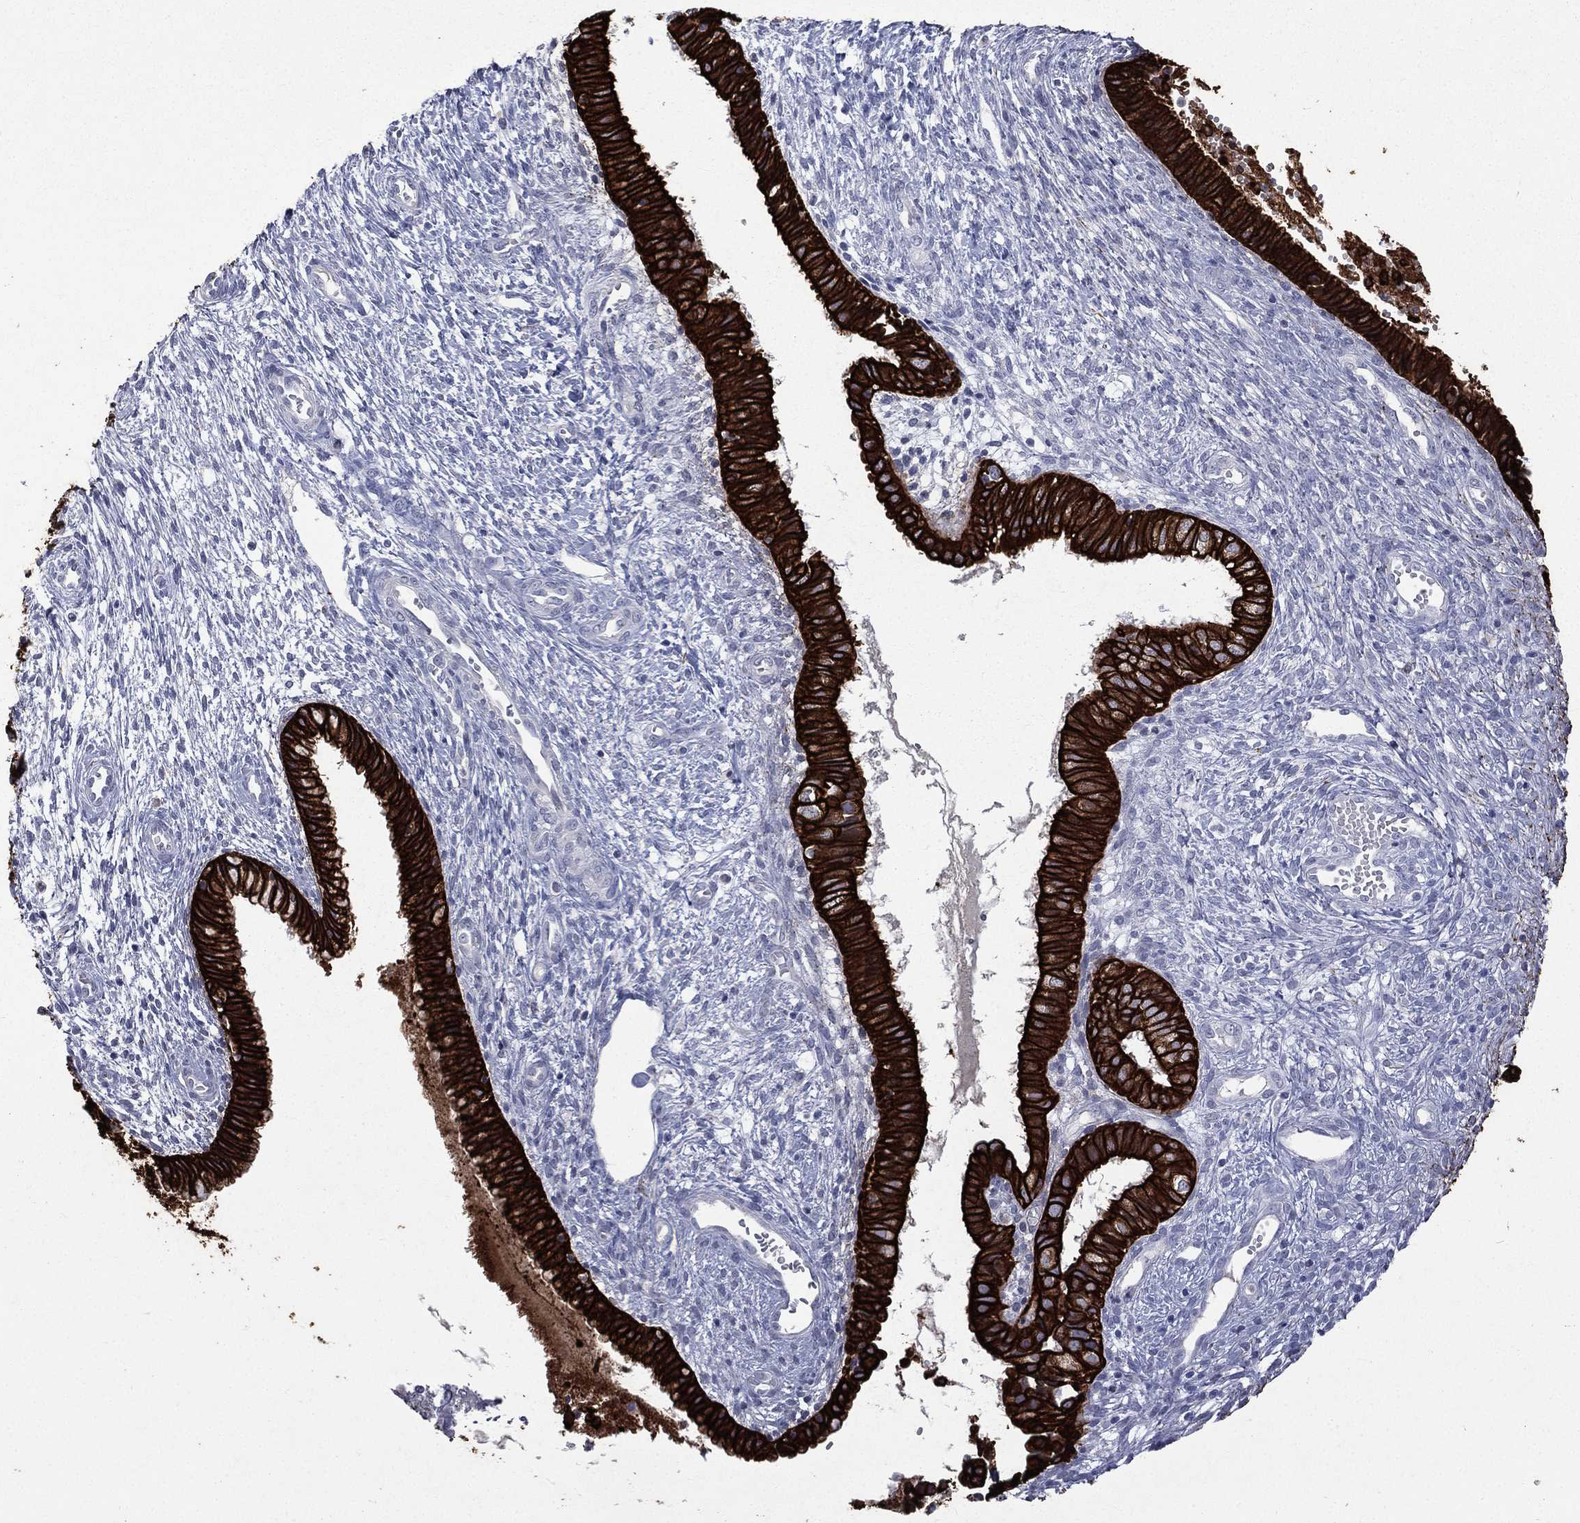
{"staining": {"intensity": "strong", "quantity": ">75%", "location": "cytoplasmic/membranous"}, "tissue": "cervical cancer", "cell_type": "Tumor cells", "image_type": "cancer", "snomed": [{"axis": "morphology", "description": "Normal tissue, NOS"}, {"axis": "morphology", "description": "Squamous cell carcinoma, NOS"}, {"axis": "topography", "description": "Cervix"}], "caption": "Immunohistochemistry (IHC) of human squamous cell carcinoma (cervical) exhibits high levels of strong cytoplasmic/membranous positivity in about >75% of tumor cells.", "gene": "KRT7", "patient": {"sex": "female", "age": 39}}